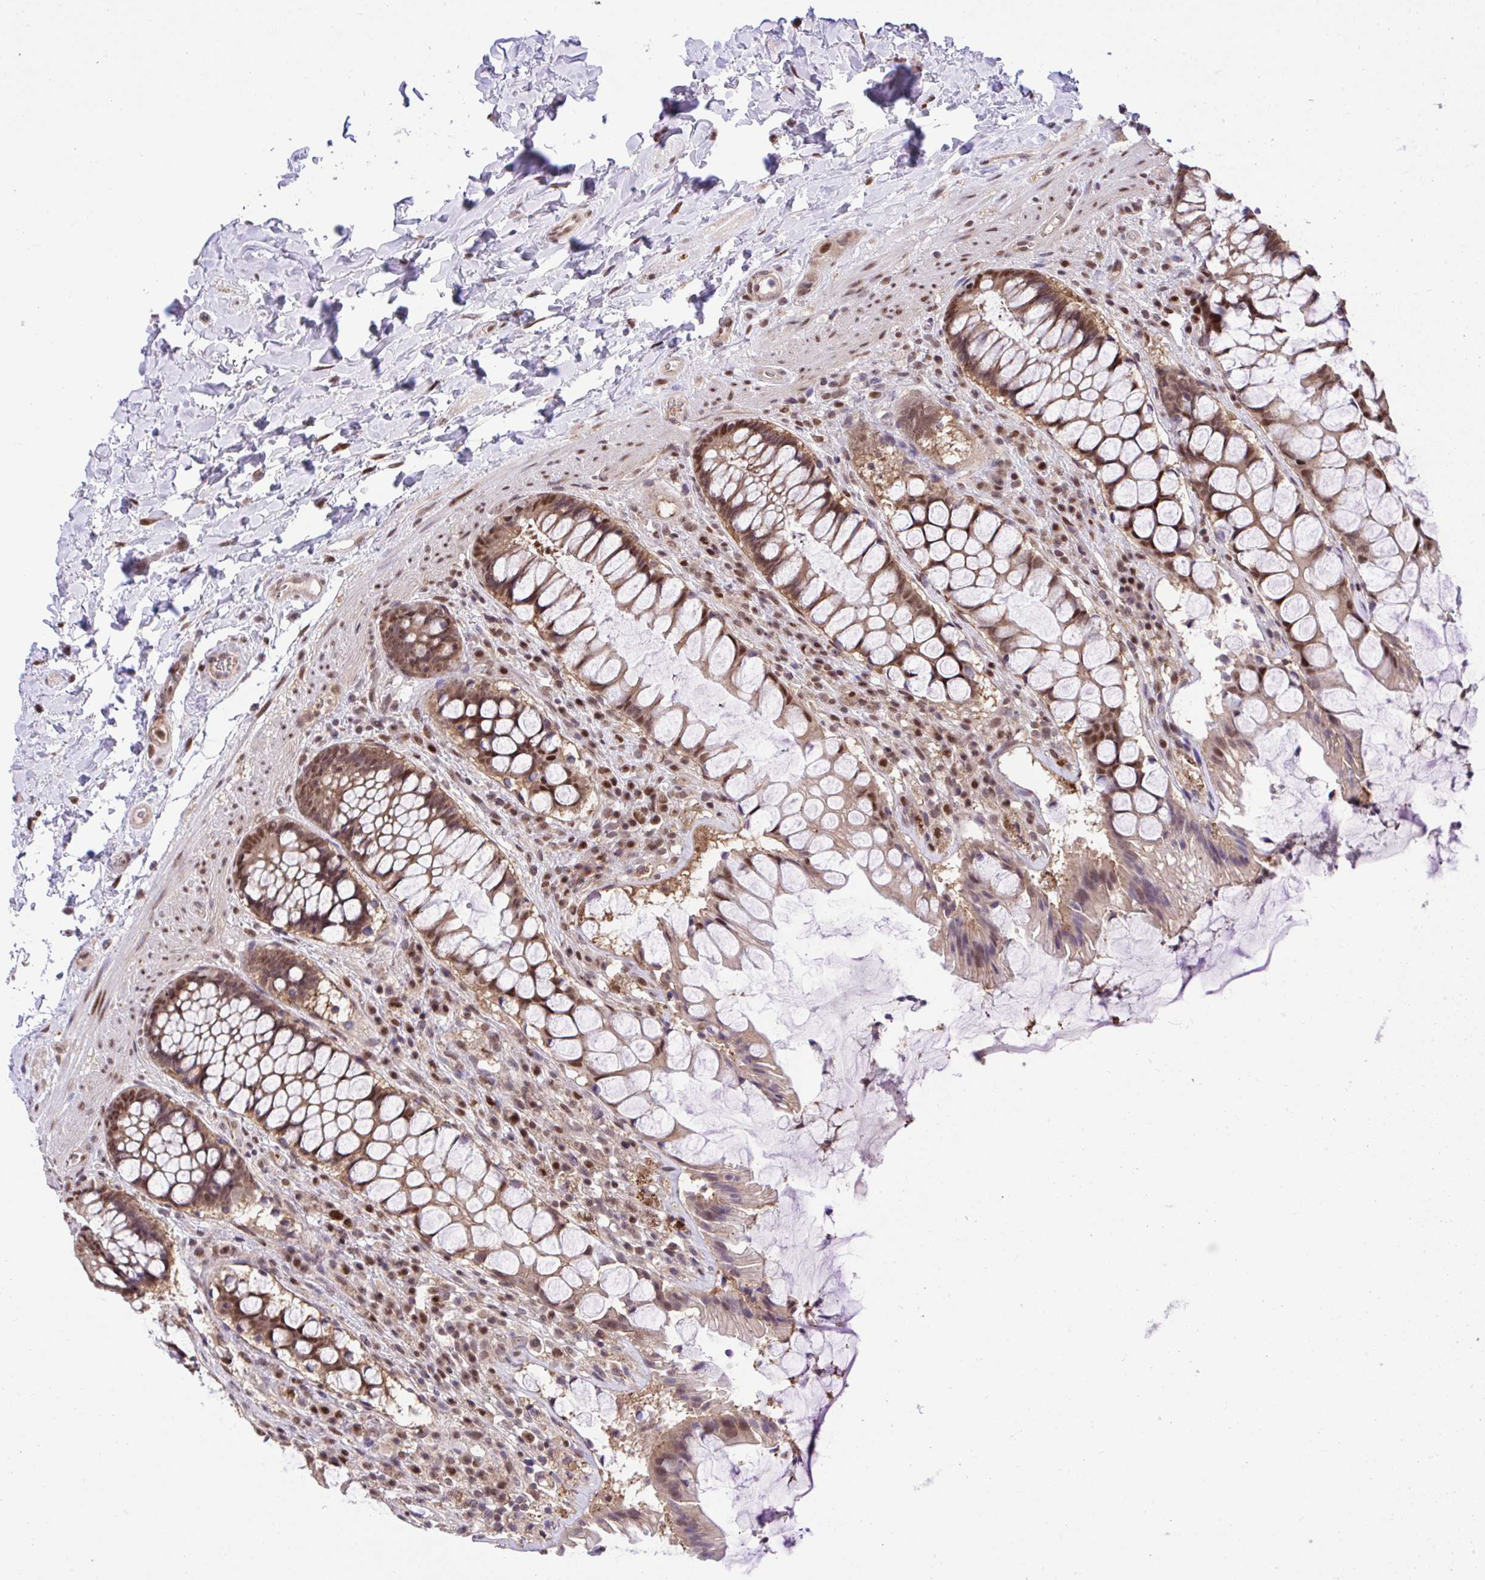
{"staining": {"intensity": "moderate", "quantity": ">75%", "location": "cytoplasmic/membranous,nuclear"}, "tissue": "rectum", "cell_type": "Glandular cells", "image_type": "normal", "snomed": [{"axis": "morphology", "description": "Normal tissue, NOS"}, {"axis": "topography", "description": "Rectum"}], "caption": "Rectum stained with DAB (3,3'-diaminobenzidine) IHC demonstrates medium levels of moderate cytoplasmic/membranous,nuclear staining in about >75% of glandular cells.", "gene": "GLIS3", "patient": {"sex": "female", "age": 58}}